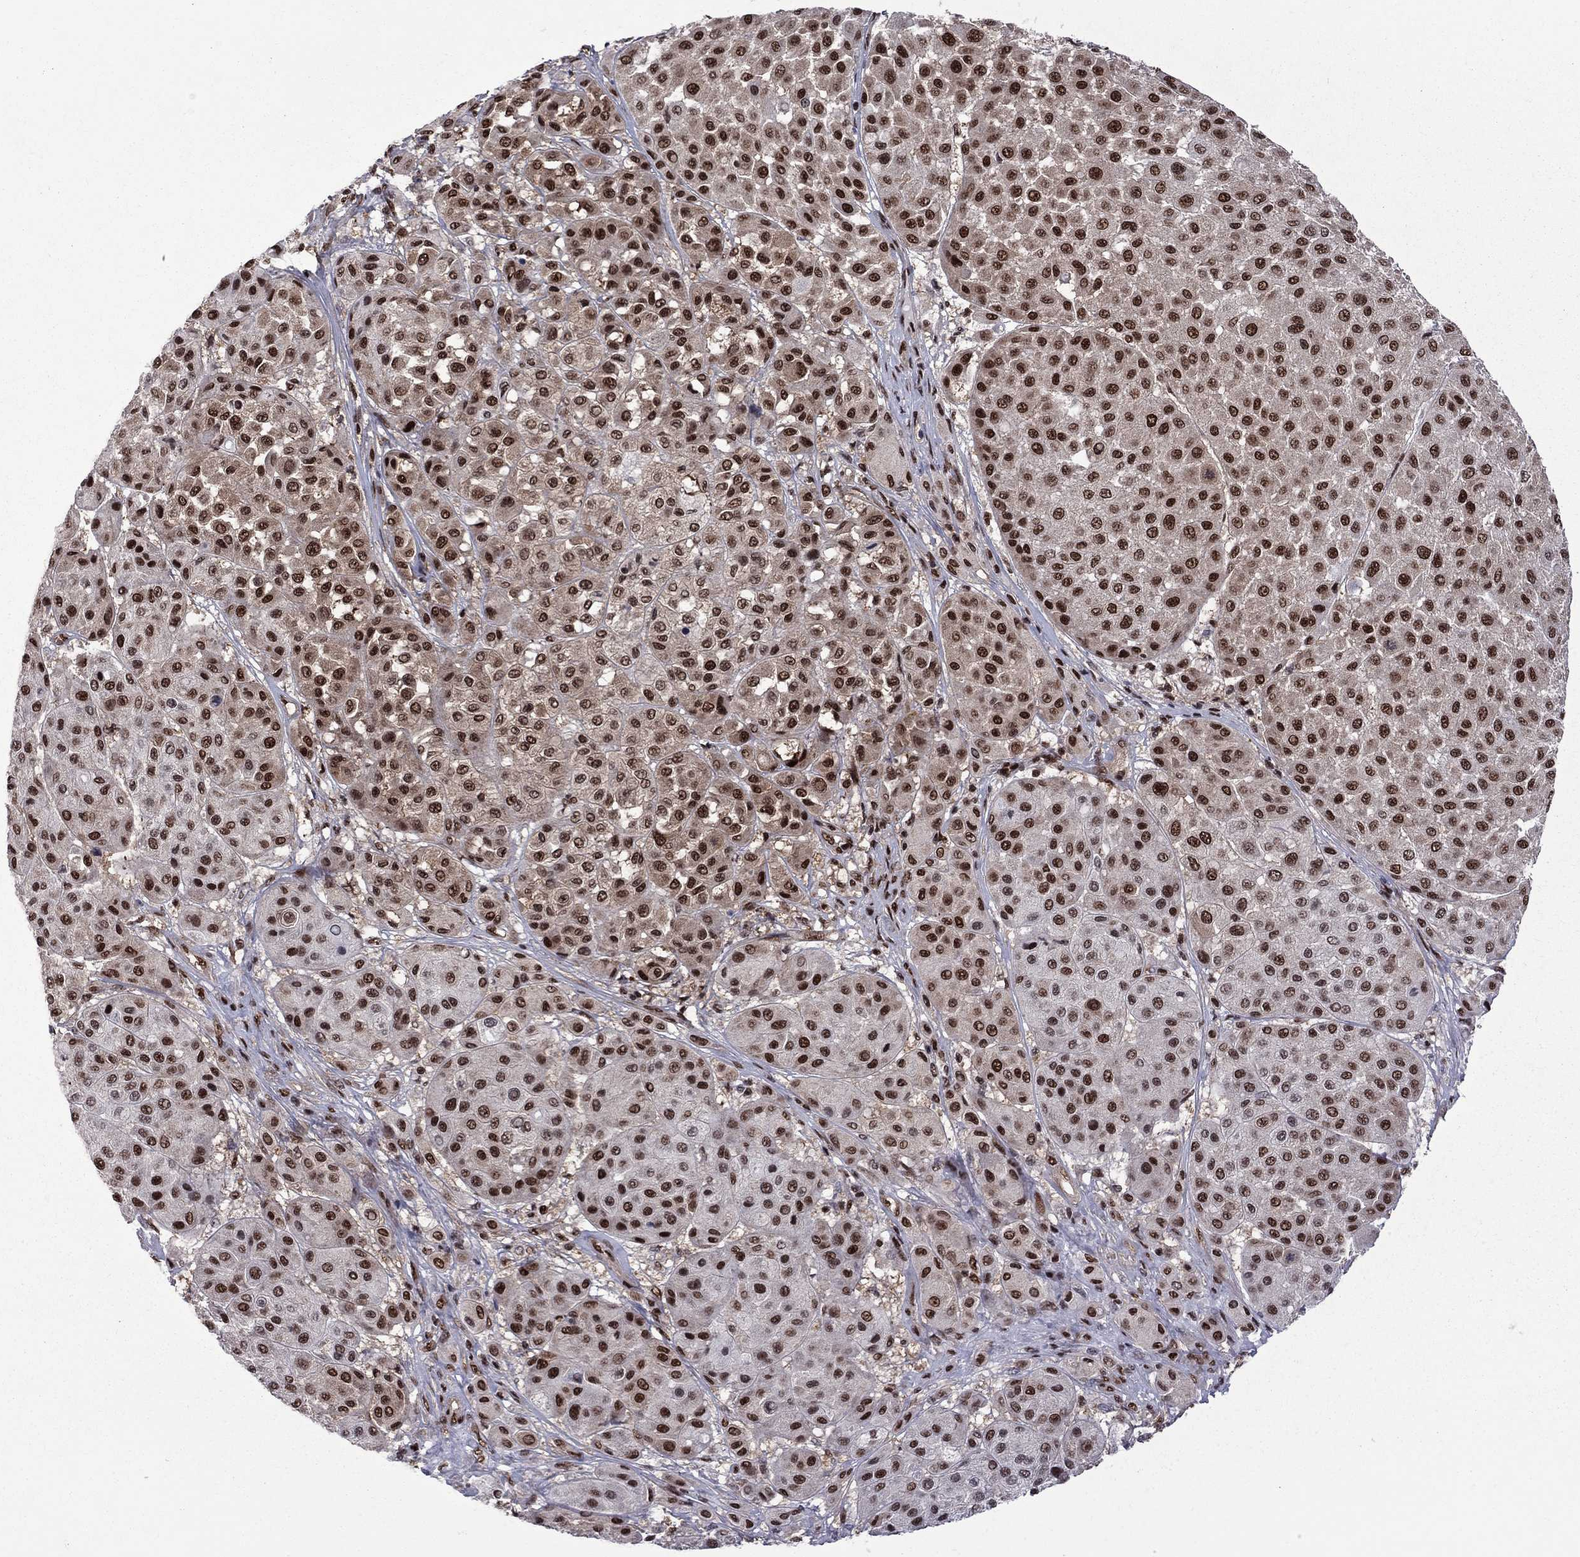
{"staining": {"intensity": "strong", "quantity": ">75%", "location": "nuclear"}, "tissue": "melanoma", "cell_type": "Tumor cells", "image_type": "cancer", "snomed": [{"axis": "morphology", "description": "Malignant melanoma, Metastatic site"}, {"axis": "topography", "description": "Smooth muscle"}], "caption": "The histopathology image reveals a brown stain indicating the presence of a protein in the nuclear of tumor cells in malignant melanoma (metastatic site). (DAB (3,3'-diaminobenzidine) = brown stain, brightfield microscopy at high magnification).", "gene": "MED25", "patient": {"sex": "male", "age": 41}}